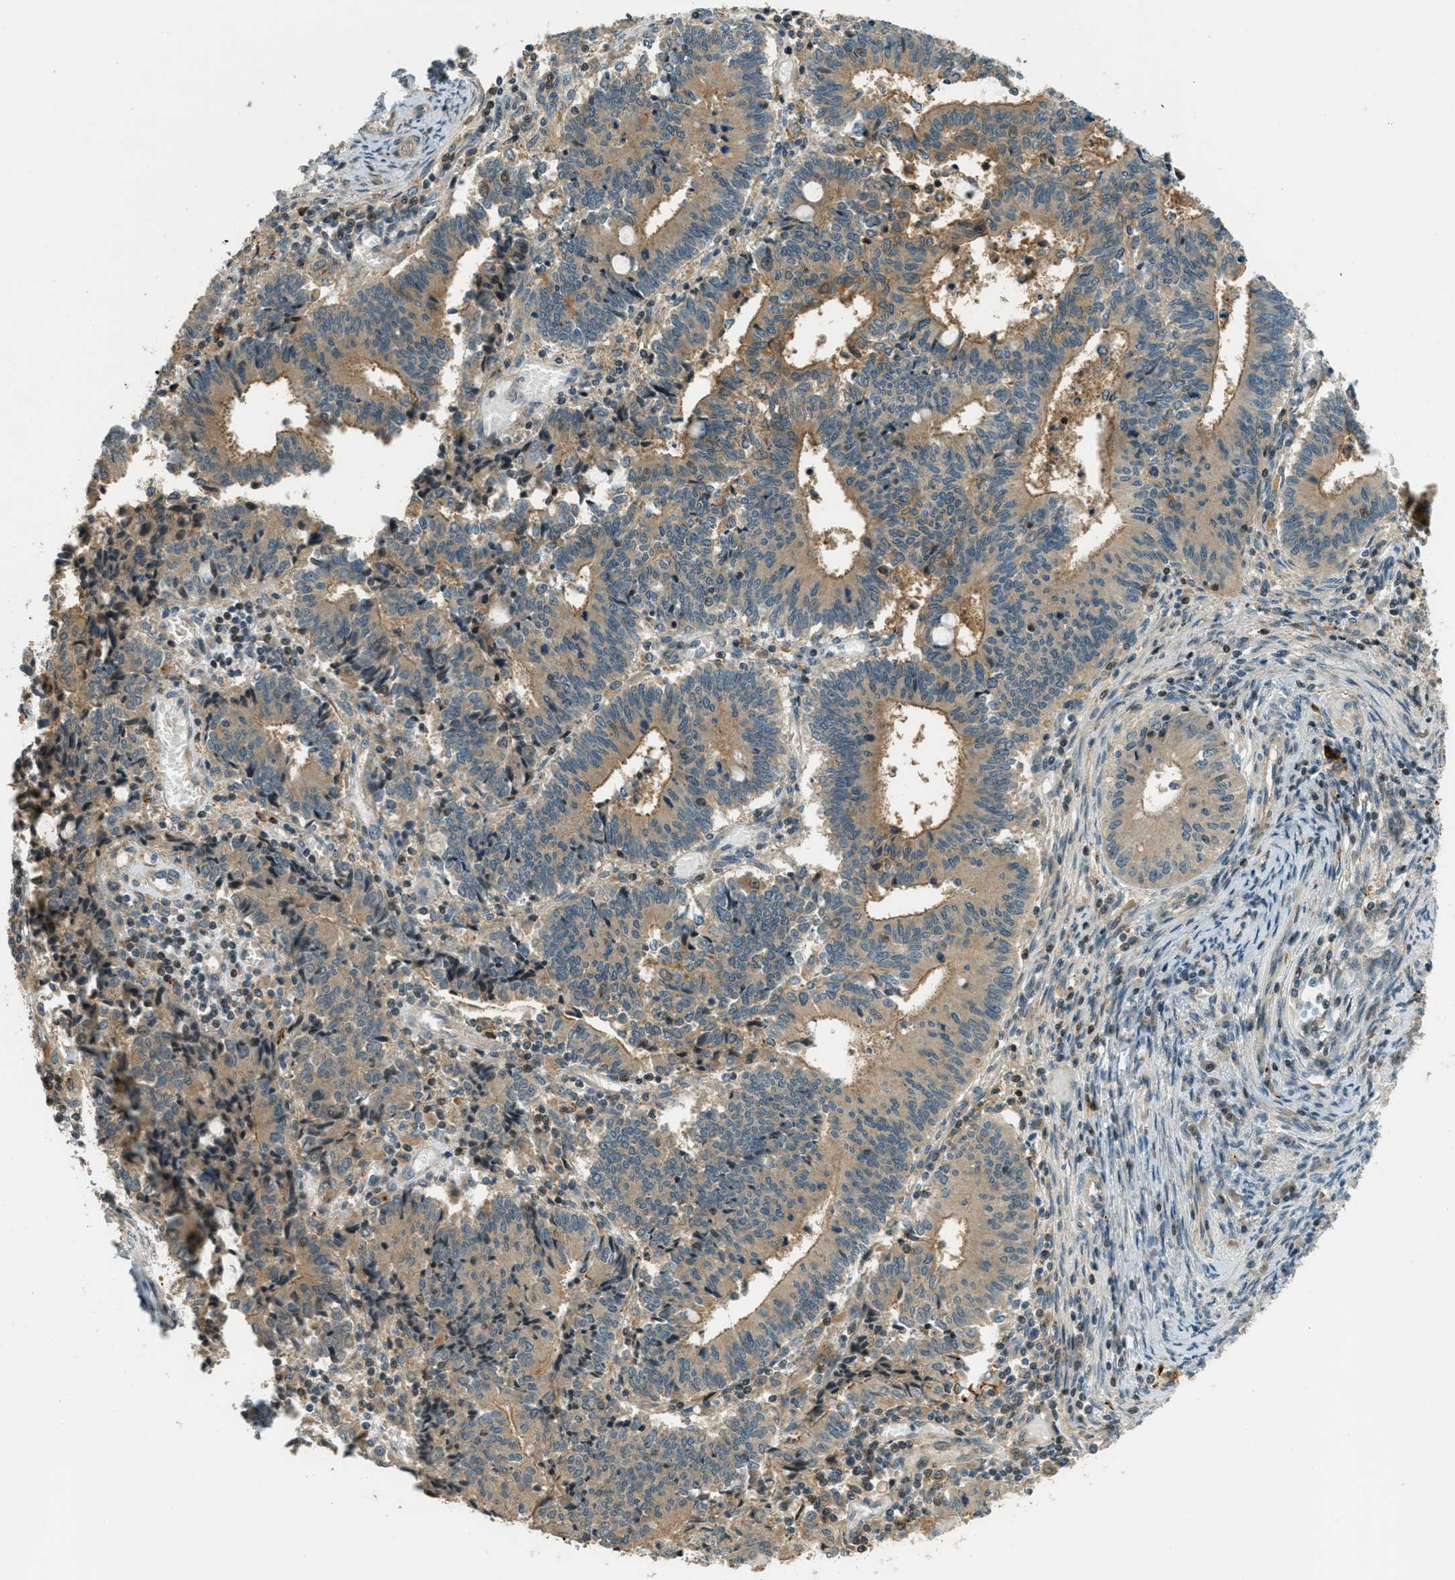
{"staining": {"intensity": "moderate", "quantity": ">75%", "location": "cytoplasmic/membranous"}, "tissue": "cervical cancer", "cell_type": "Tumor cells", "image_type": "cancer", "snomed": [{"axis": "morphology", "description": "Adenocarcinoma, NOS"}, {"axis": "topography", "description": "Cervix"}], "caption": "High-power microscopy captured an immunohistochemistry (IHC) image of cervical adenocarcinoma, revealing moderate cytoplasmic/membranous expression in approximately >75% of tumor cells.", "gene": "PTPN23", "patient": {"sex": "female", "age": 44}}